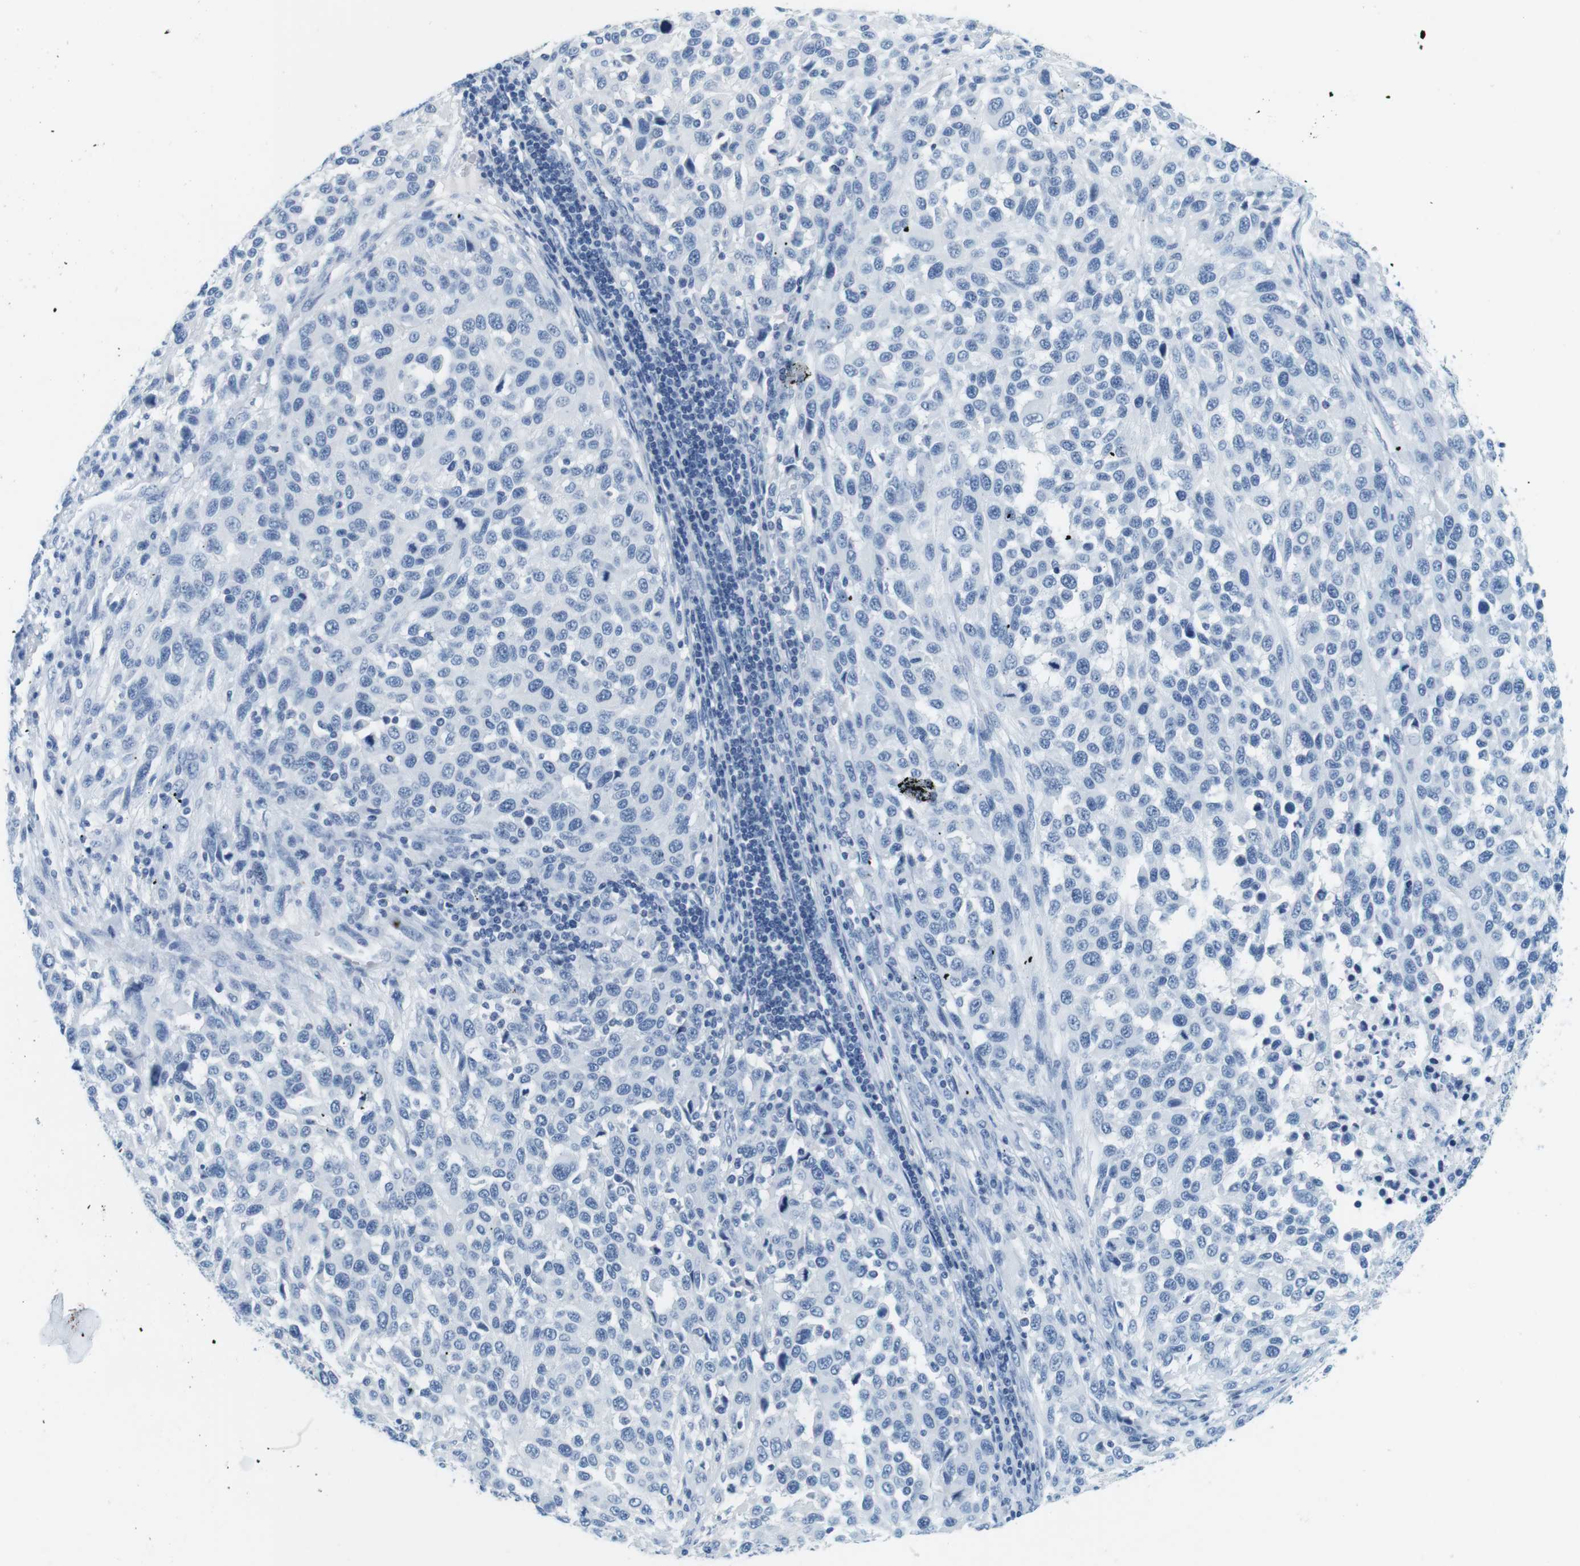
{"staining": {"intensity": "negative", "quantity": "none", "location": "none"}, "tissue": "melanoma", "cell_type": "Tumor cells", "image_type": "cancer", "snomed": [{"axis": "morphology", "description": "Malignant melanoma, Metastatic site"}, {"axis": "topography", "description": "Lymph node"}], "caption": "Immunohistochemical staining of malignant melanoma (metastatic site) shows no significant expression in tumor cells.", "gene": "CYP2C9", "patient": {"sex": "male", "age": 61}}